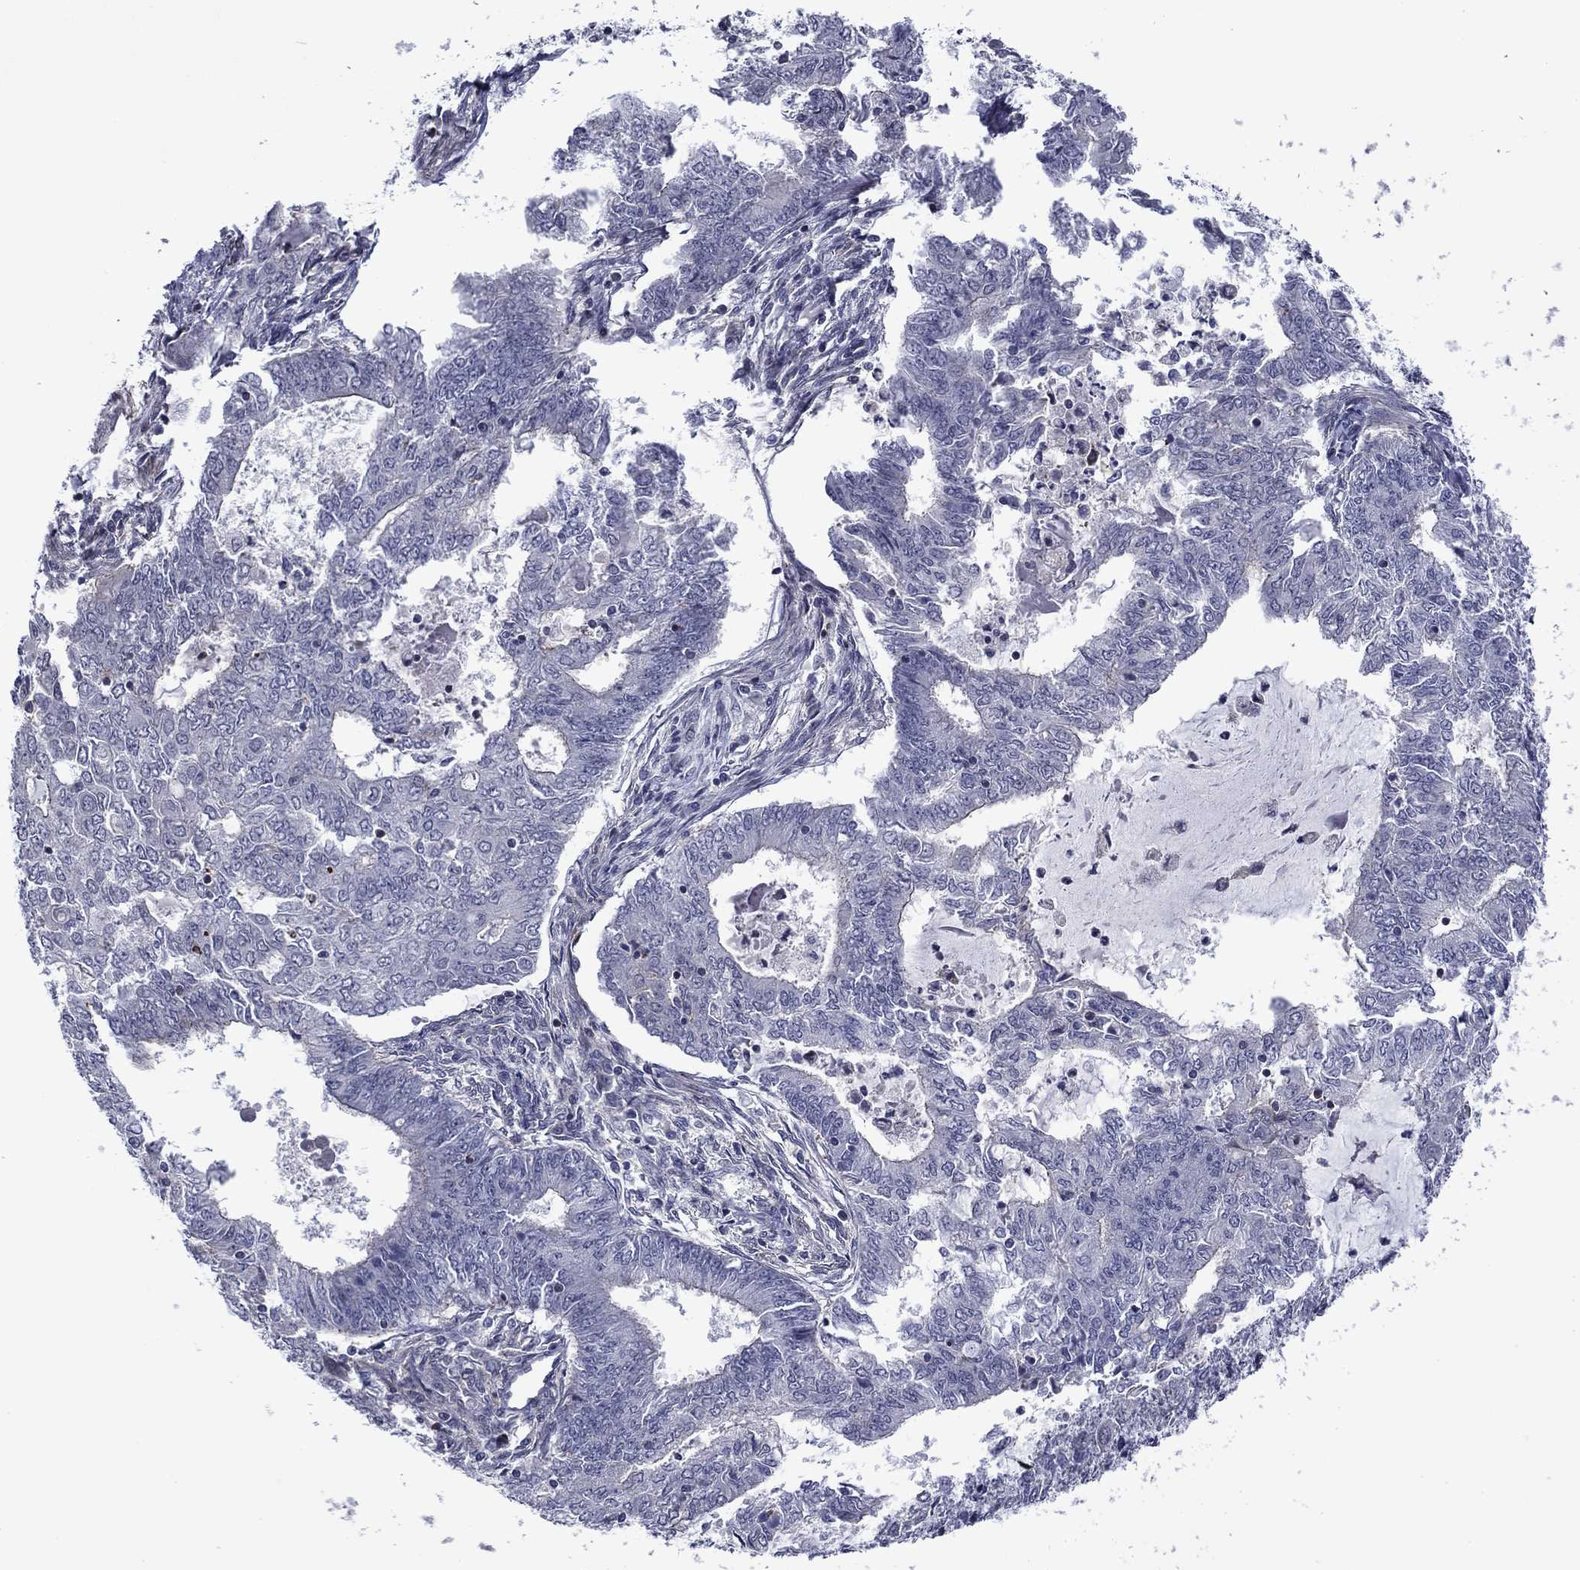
{"staining": {"intensity": "negative", "quantity": "none", "location": "none"}, "tissue": "endometrial cancer", "cell_type": "Tumor cells", "image_type": "cancer", "snomed": [{"axis": "morphology", "description": "Adenocarcinoma, NOS"}, {"axis": "topography", "description": "Endometrium"}], "caption": "Immunohistochemistry (IHC) micrograph of neoplastic tissue: human adenocarcinoma (endometrial) stained with DAB demonstrates no significant protein expression in tumor cells. (Brightfield microscopy of DAB (3,3'-diaminobenzidine) immunohistochemistry at high magnification).", "gene": "B3GAT1", "patient": {"sex": "female", "age": 62}}